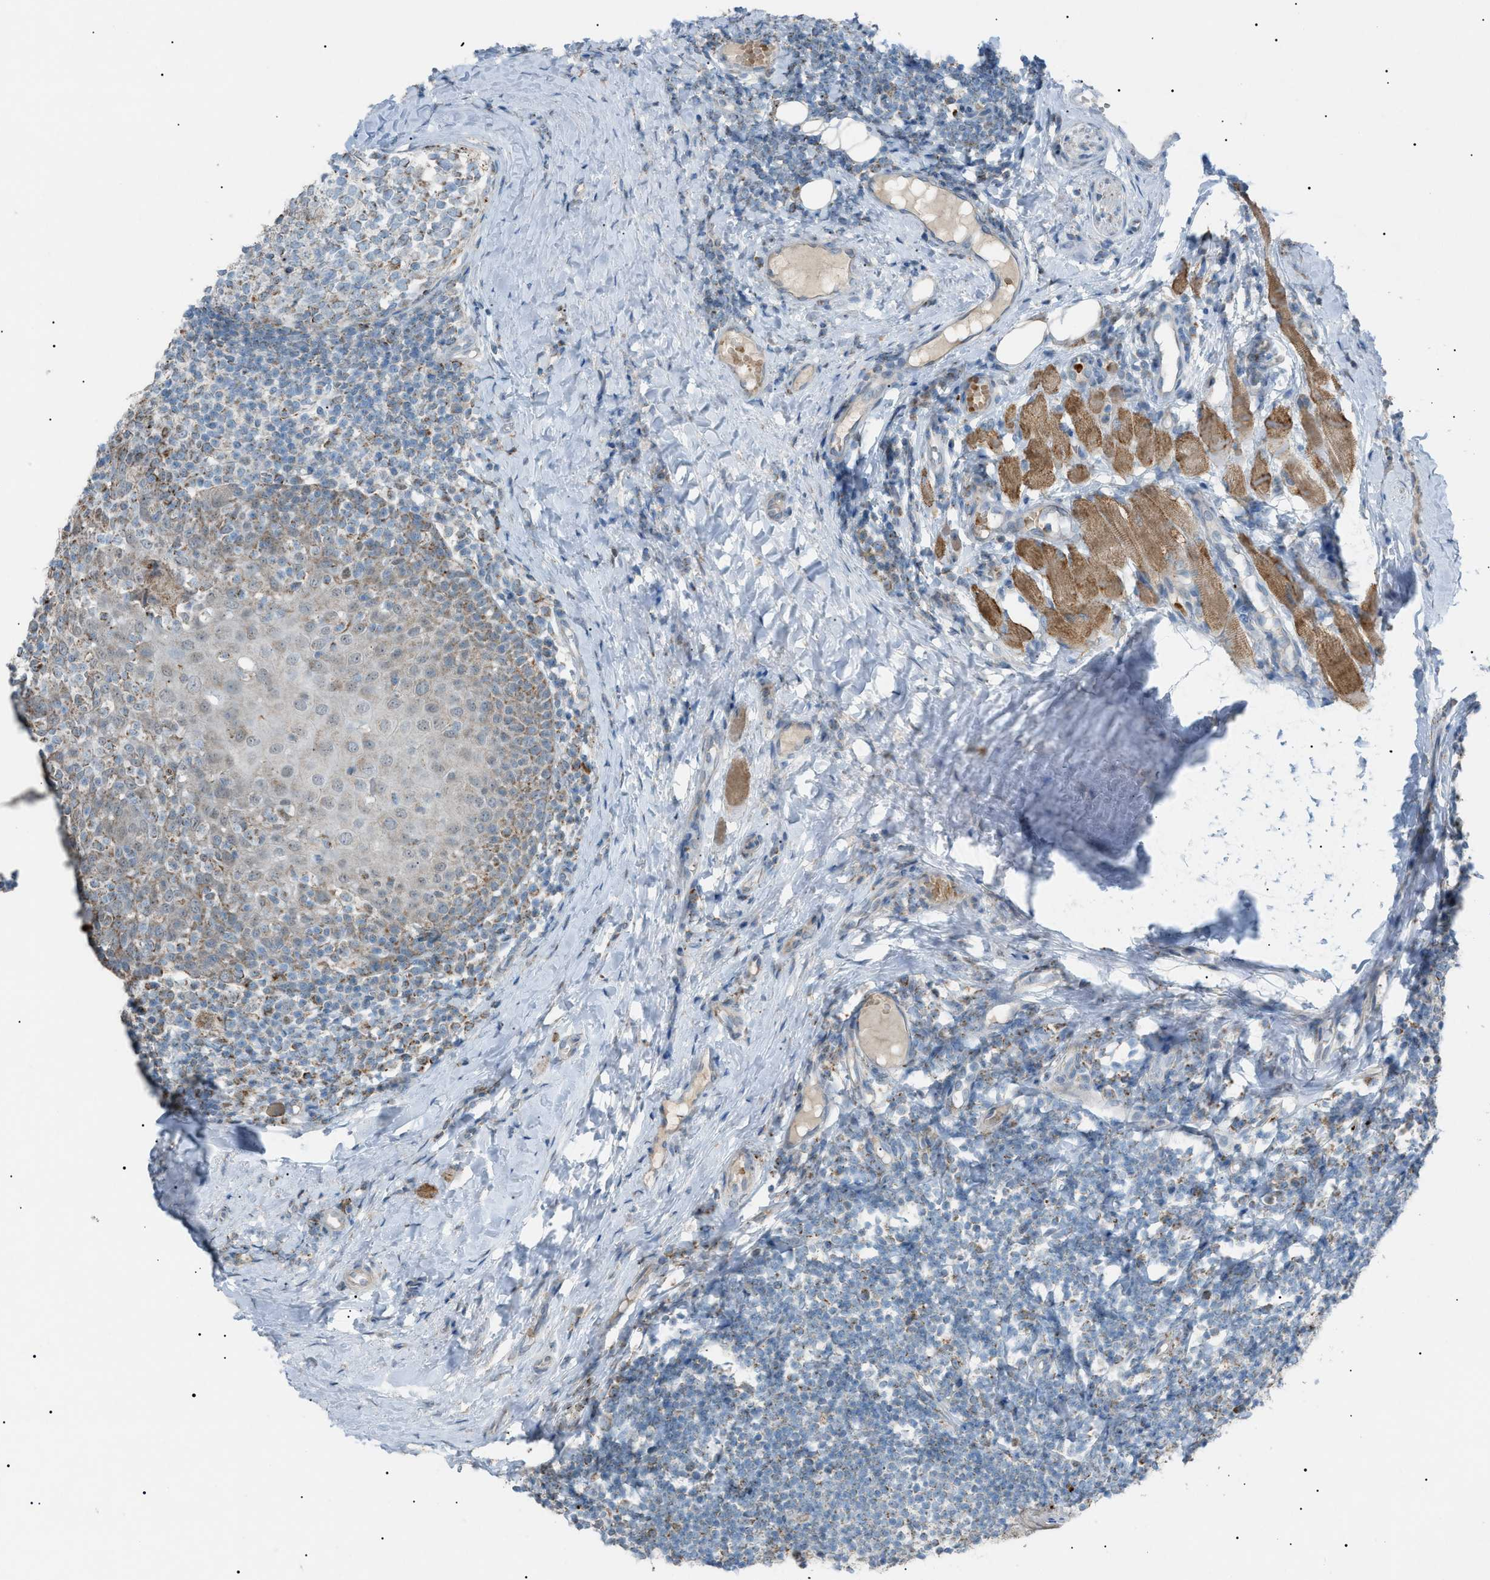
{"staining": {"intensity": "moderate", "quantity": "<25%", "location": "cytoplasmic/membranous"}, "tissue": "tonsil", "cell_type": "Germinal center cells", "image_type": "normal", "snomed": [{"axis": "morphology", "description": "Normal tissue, NOS"}, {"axis": "topography", "description": "Tonsil"}], "caption": "Immunohistochemistry (DAB (3,3'-diaminobenzidine)) staining of unremarkable tonsil exhibits moderate cytoplasmic/membranous protein expression in about <25% of germinal center cells. (DAB IHC, brown staining for protein, blue staining for nuclei).", "gene": "ZNF516", "patient": {"sex": "female", "age": 19}}